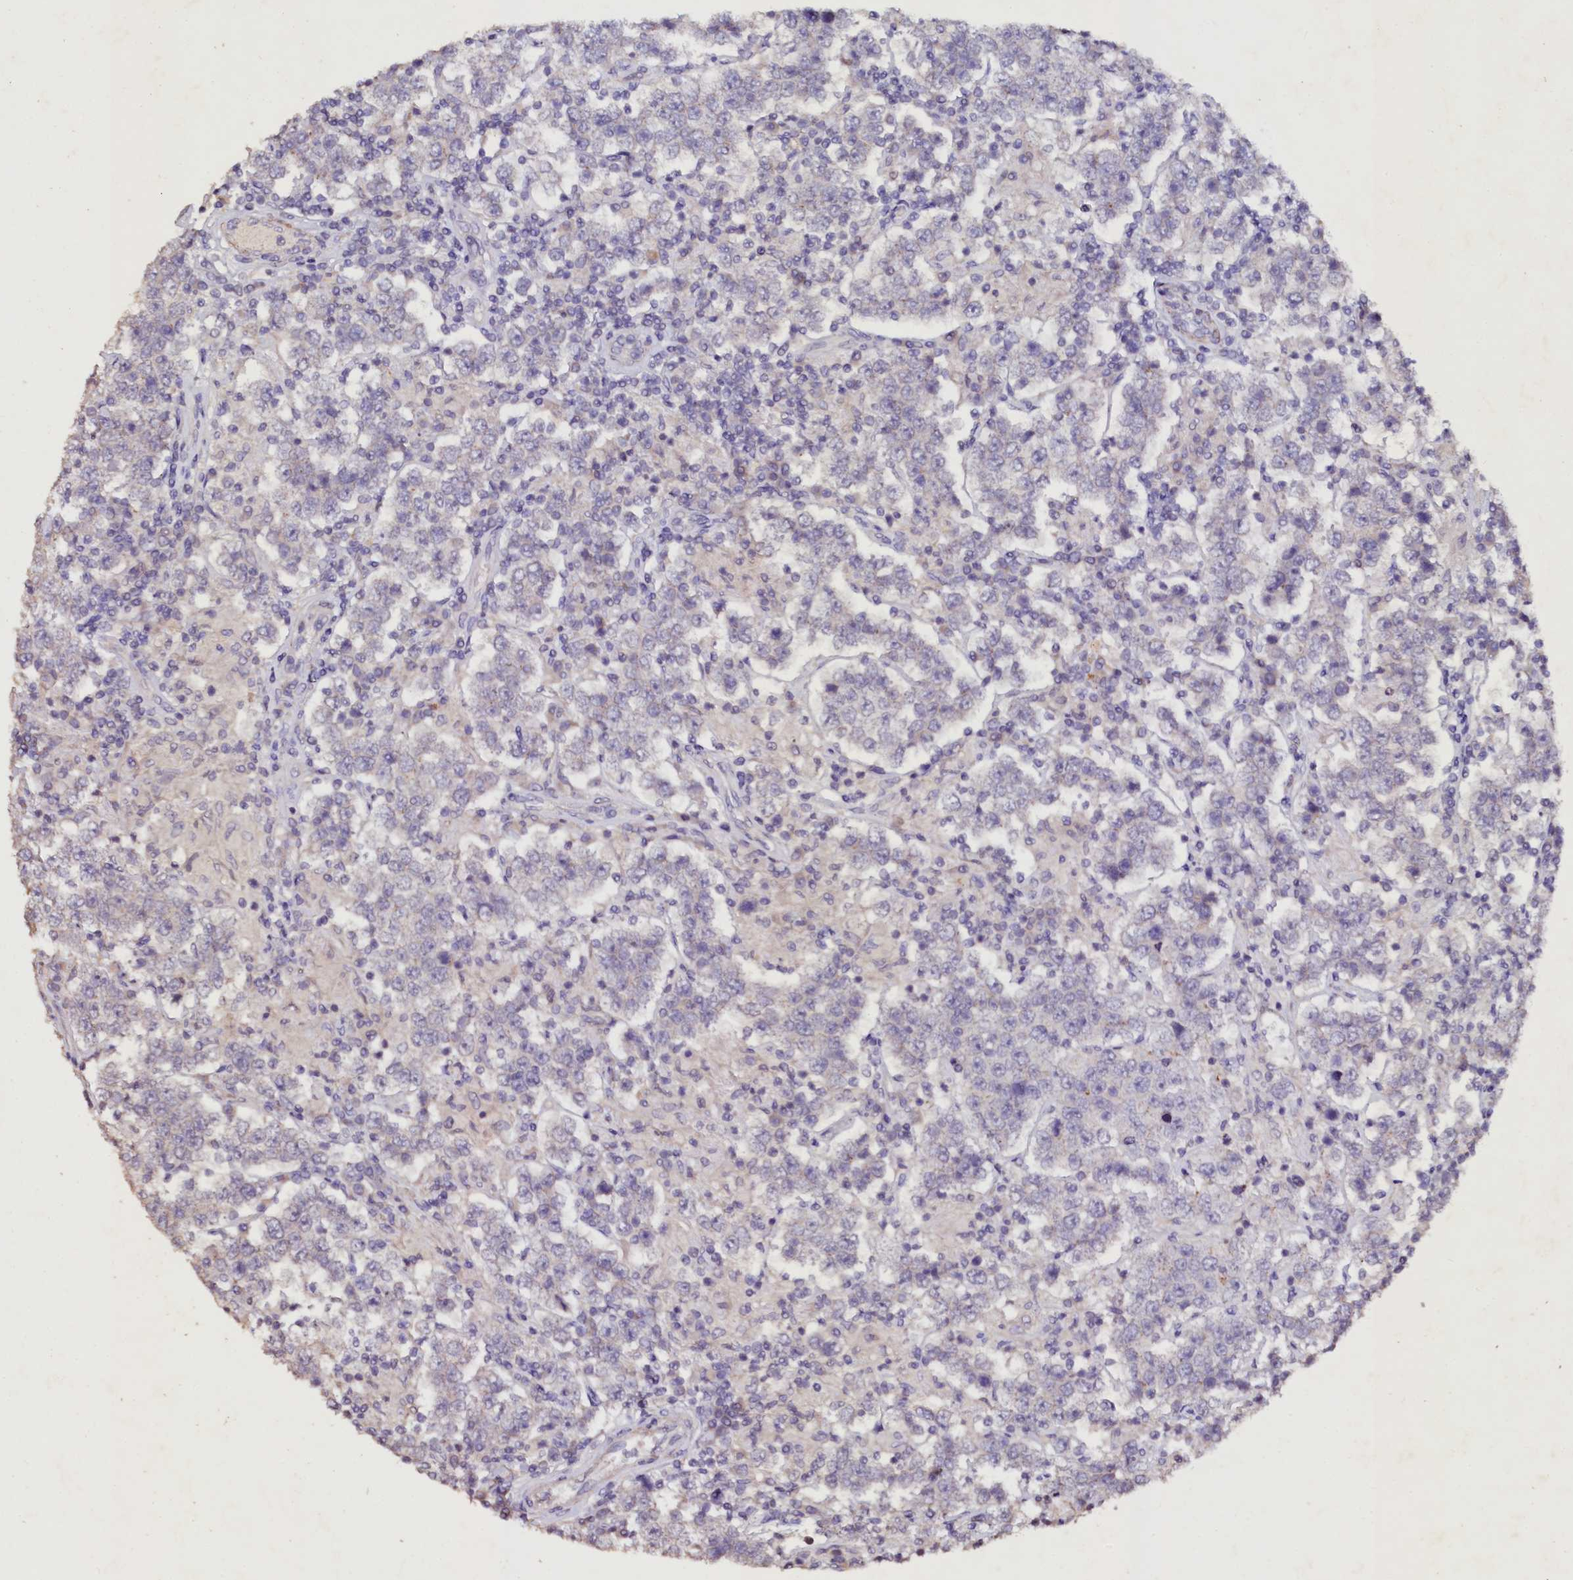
{"staining": {"intensity": "negative", "quantity": "none", "location": "none"}, "tissue": "testis cancer", "cell_type": "Tumor cells", "image_type": "cancer", "snomed": [{"axis": "morphology", "description": "Normal tissue, NOS"}, {"axis": "morphology", "description": "Urothelial carcinoma, High grade"}, {"axis": "morphology", "description": "Seminoma, NOS"}, {"axis": "morphology", "description": "Carcinoma, Embryonal, NOS"}, {"axis": "topography", "description": "Urinary bladder"}, {"axis": "topography", "description": "Testis"}], "caption": "Histopathology image shows no protein positivity in tumor cells of testis cancer (seminoma) tissue.", "gene": "VPS36", "patient": {"sex": "male", "age": 41}}